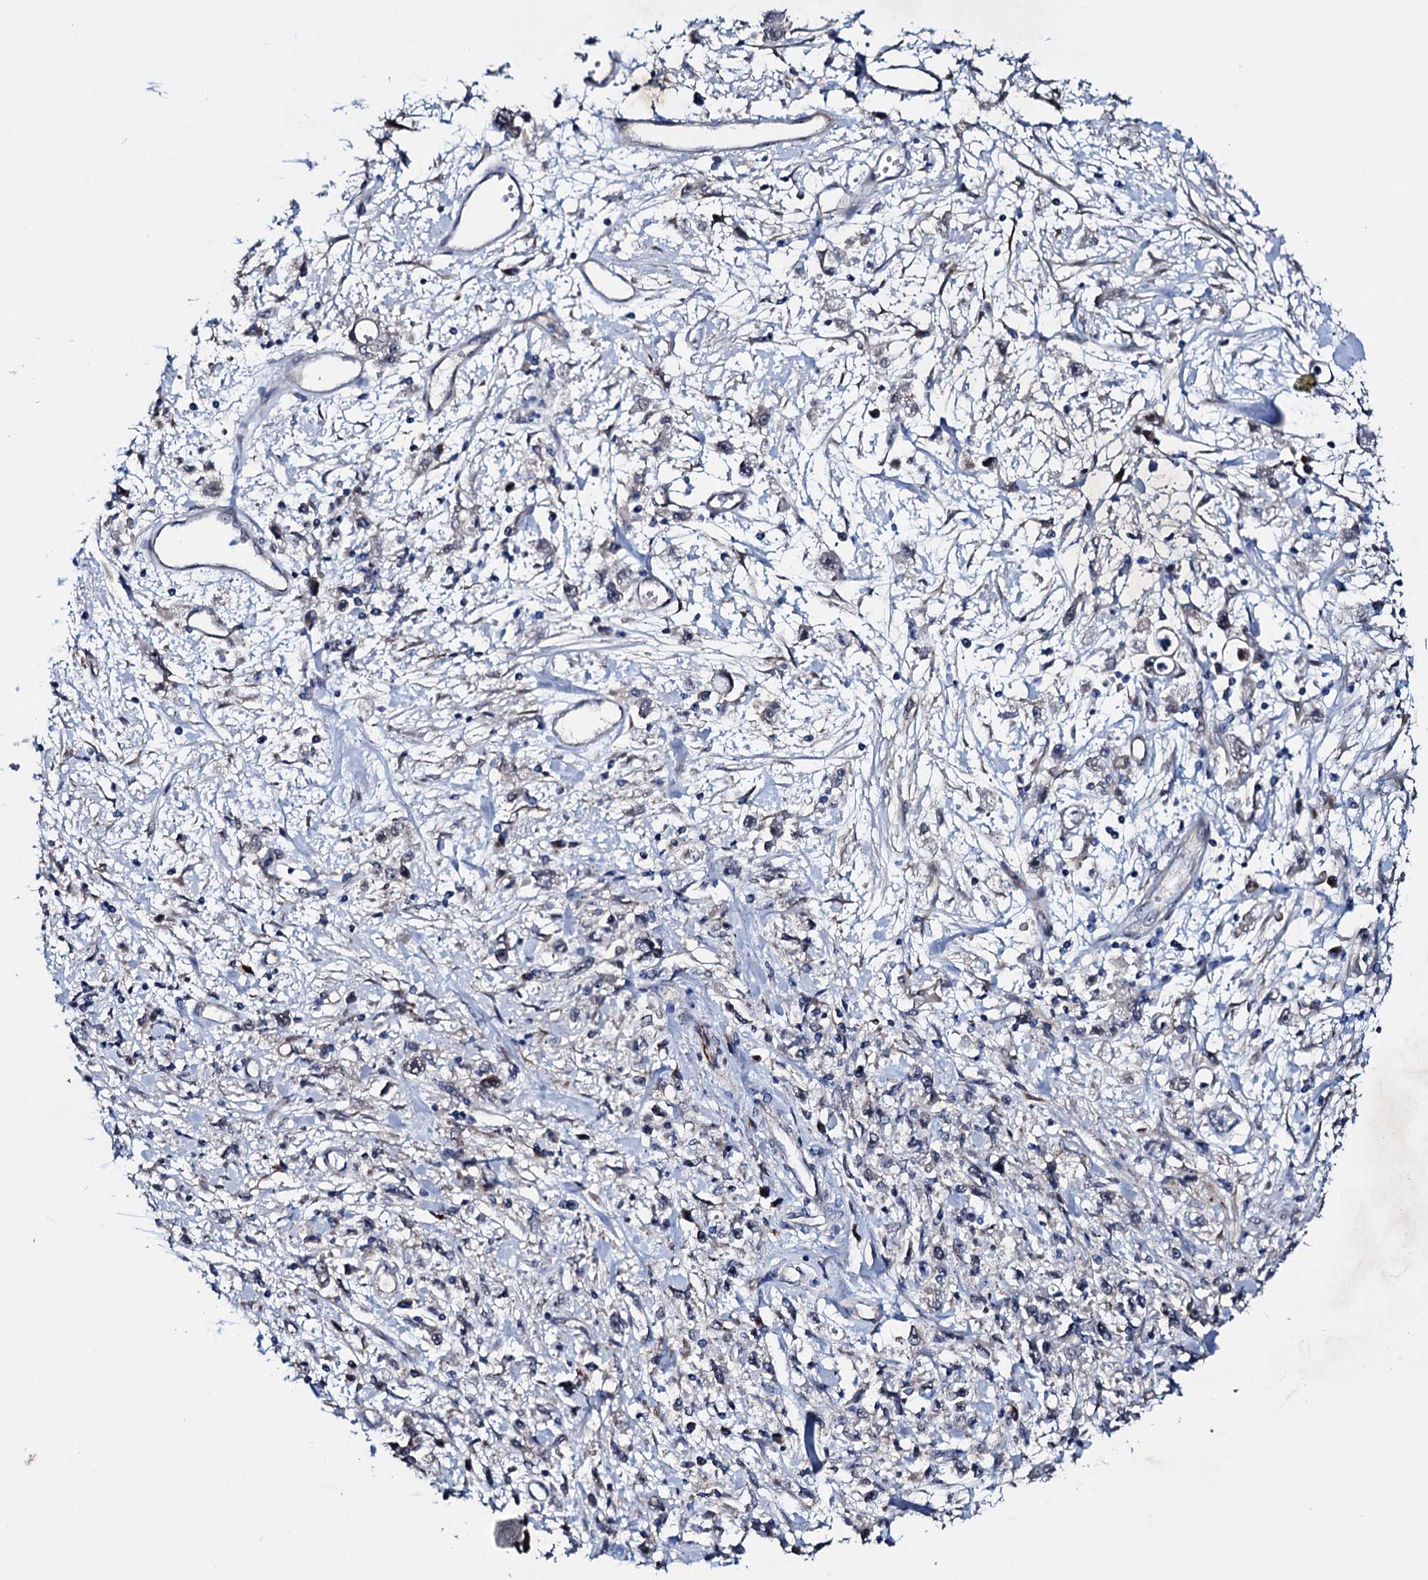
{"staining": {"intensity": "negative", "quantity": "none", "location": "none"}, "tissue": "stomach cancer", "cell_type": "Tumor cells", "image_type": "cancer", "snomed": [{"axis": "morphology", "description": "Adenocarcinoma, NOS"}, {"axis": "topography", "description": "Stomach"}], "caption": "Human stomach adenocarcinoma stained for a protein using immunohistochemistry reveals no expression in tumor cells.", "gene": "EYA4", "patient": {"sex": "female", "age": 59}}